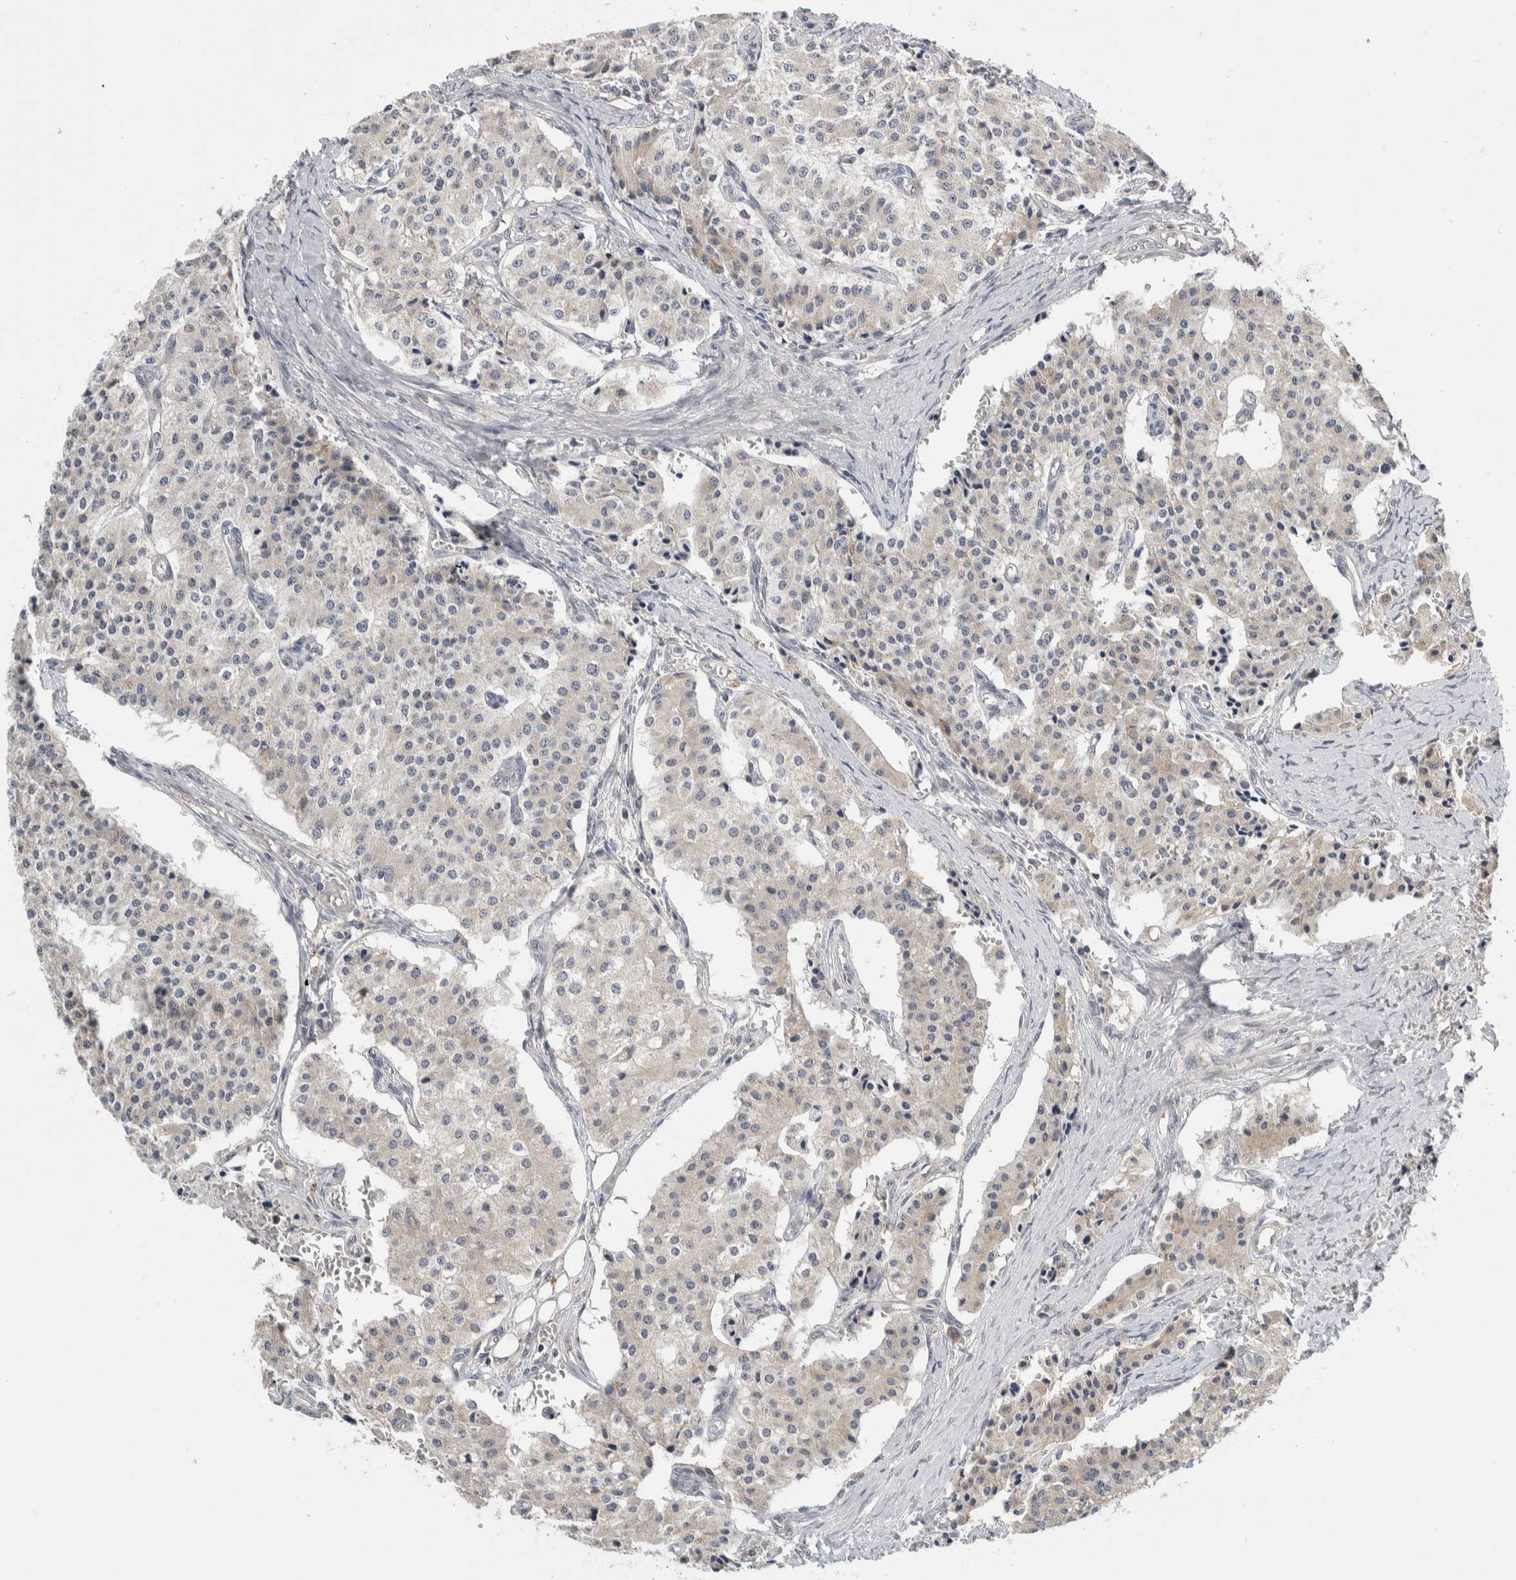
{"staining": {"intensity": "weak", "quantity": "25%-75%", "location": "cytoplasmic/membranous"}, "tissue": "carcinoid", "cell_type": "Tumor cells", "image_type": "cancer", "snomed": [{"axis": "morphology", "description": "Carcinoid, malignant, NOS"}, {"axis": "topography", "description": "Colon"}], "caption": "High-power microscopy captured an IHC photomicrograph of carcinoid (malignant), revealing weak cytoplasmic/membranous positivity in about 25%-75% of tumor cells. Immunohistochemistry stains the protein in brown and the nuclei are stained blue.", "gene": "SHPK", "patient": {"sex": "female", "age": 52}}